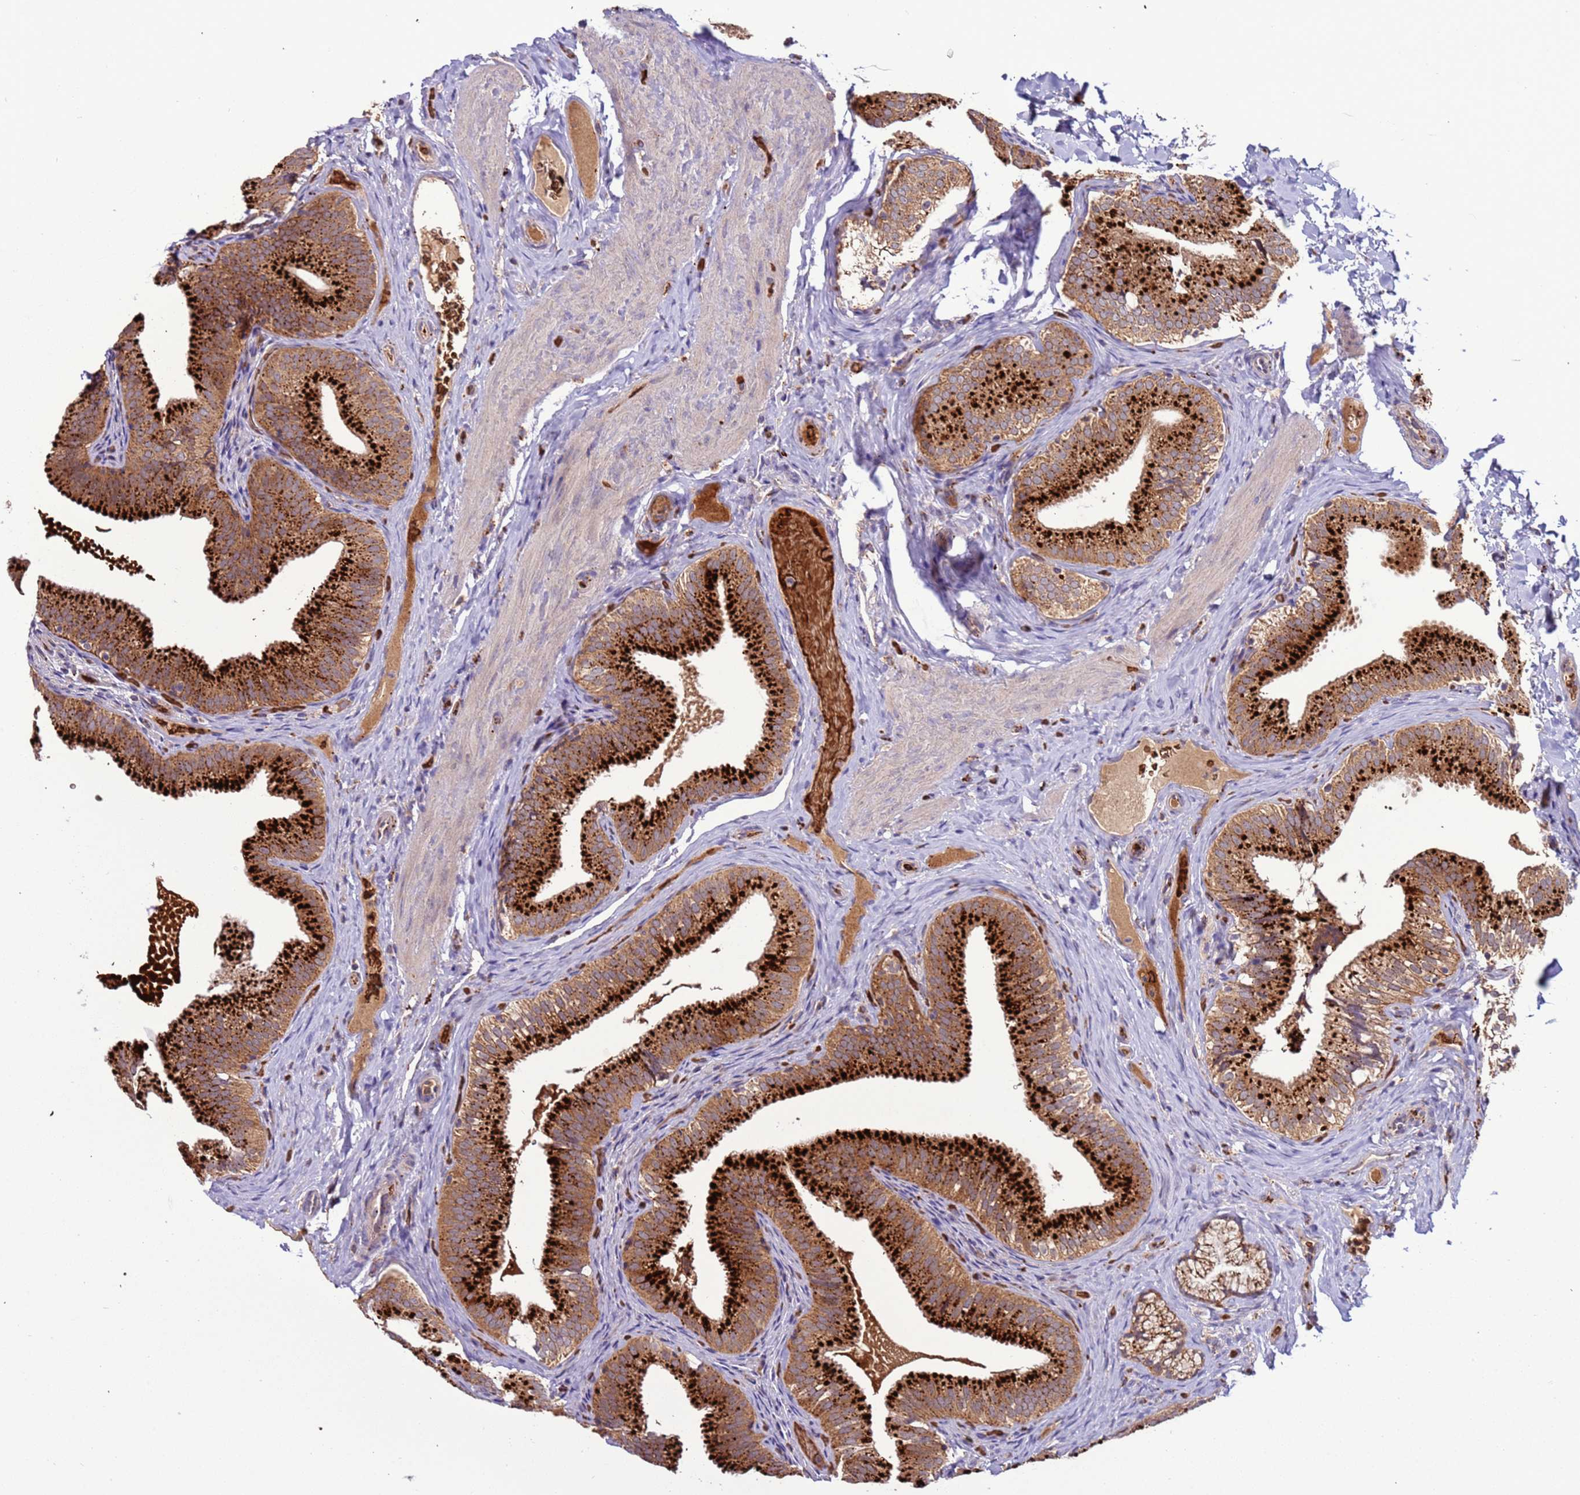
{"staining": {"intensity": "strong", "quantity": ">75%", "location": "cytoplasmic/membranous"}, "tissue": "gallbladder", "cell_type": "Glandular cells", "image_type": "normal", "snomed": [{"axis": "morphology", "description": "Normal tissue, NOS"}, {"axis": "topography", "description": "Gallbladder"}], "caption": "About >75% of glandular cells in unremarkable gallbladder display strong cytoplasmic/membranous protein expression as visualized by brown immunohistochemical staining.", "gene": "VPS36", "patient": {"sex": "female", "age": 30}}